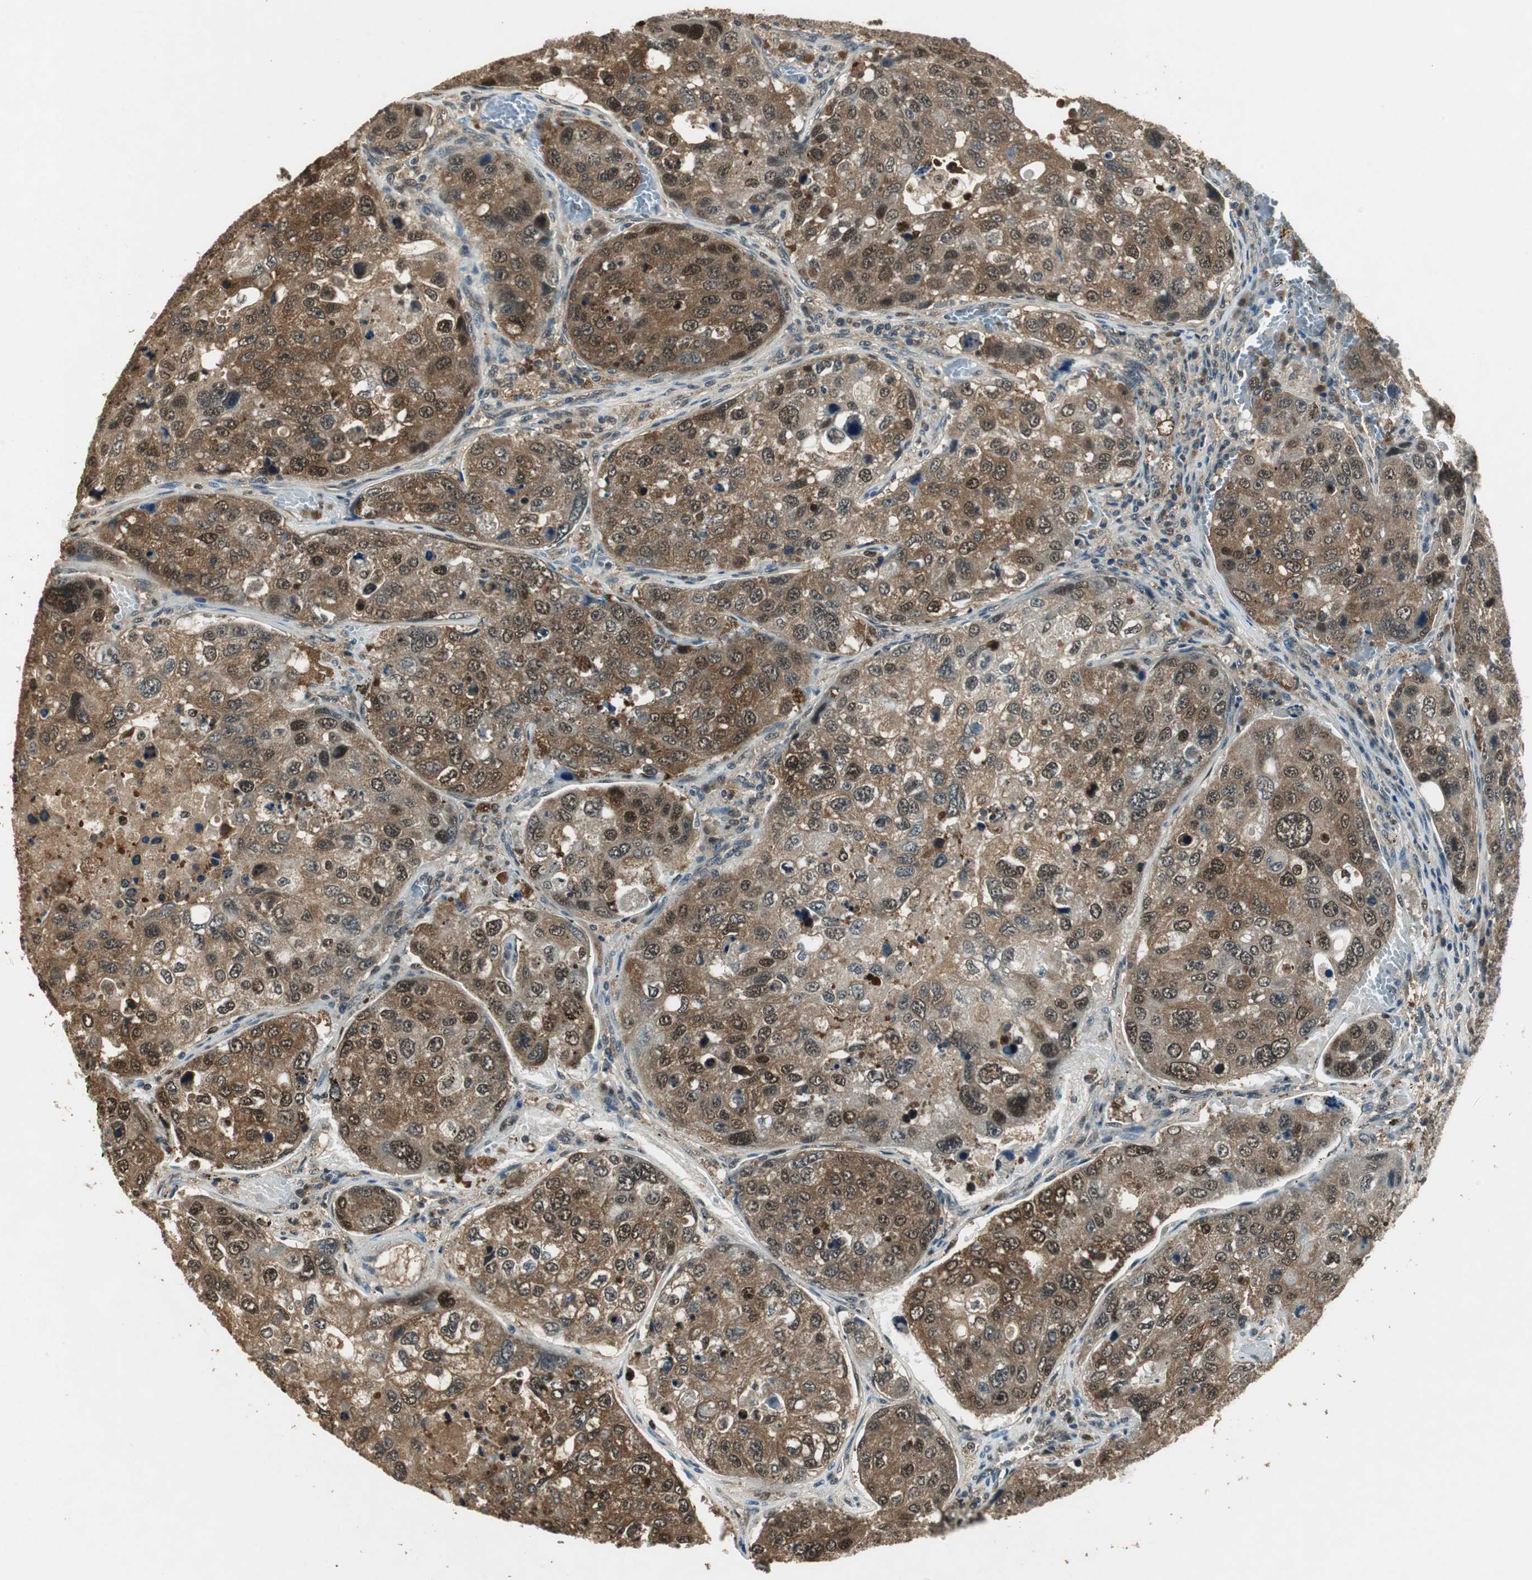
{"staining": {"intensity": "strong", "quantity": ">75%", "location": "cytoplasmic/membranous,nuclear"}, "tissue": "urothelial cancer", "cell_type": "Tumor cells", "image_type": "cancer", "snomed": [{"axis": "morphology", "description": "Urothelial carcinoma, High grade"}, {"axis": "topography", "description": "Lymph node"}, {"axis": "topography", "description": "Urinary bladder"}], "caption": "Immunohistochemistry (IHC) staining of urothelial cancer, which reveals high levels of strong cytoplasmic/membranous and nuclear positivity in about >75% of tumor cells indicating strong cytoplasmic/membranous and nuclear protein expression. The staining was performed using DAB (brown) for protein detection and nuclei were counterstained in hematoxylin (blue).", "gene": "PSMB4", "patient": {"sex": "male", "age": 51}}